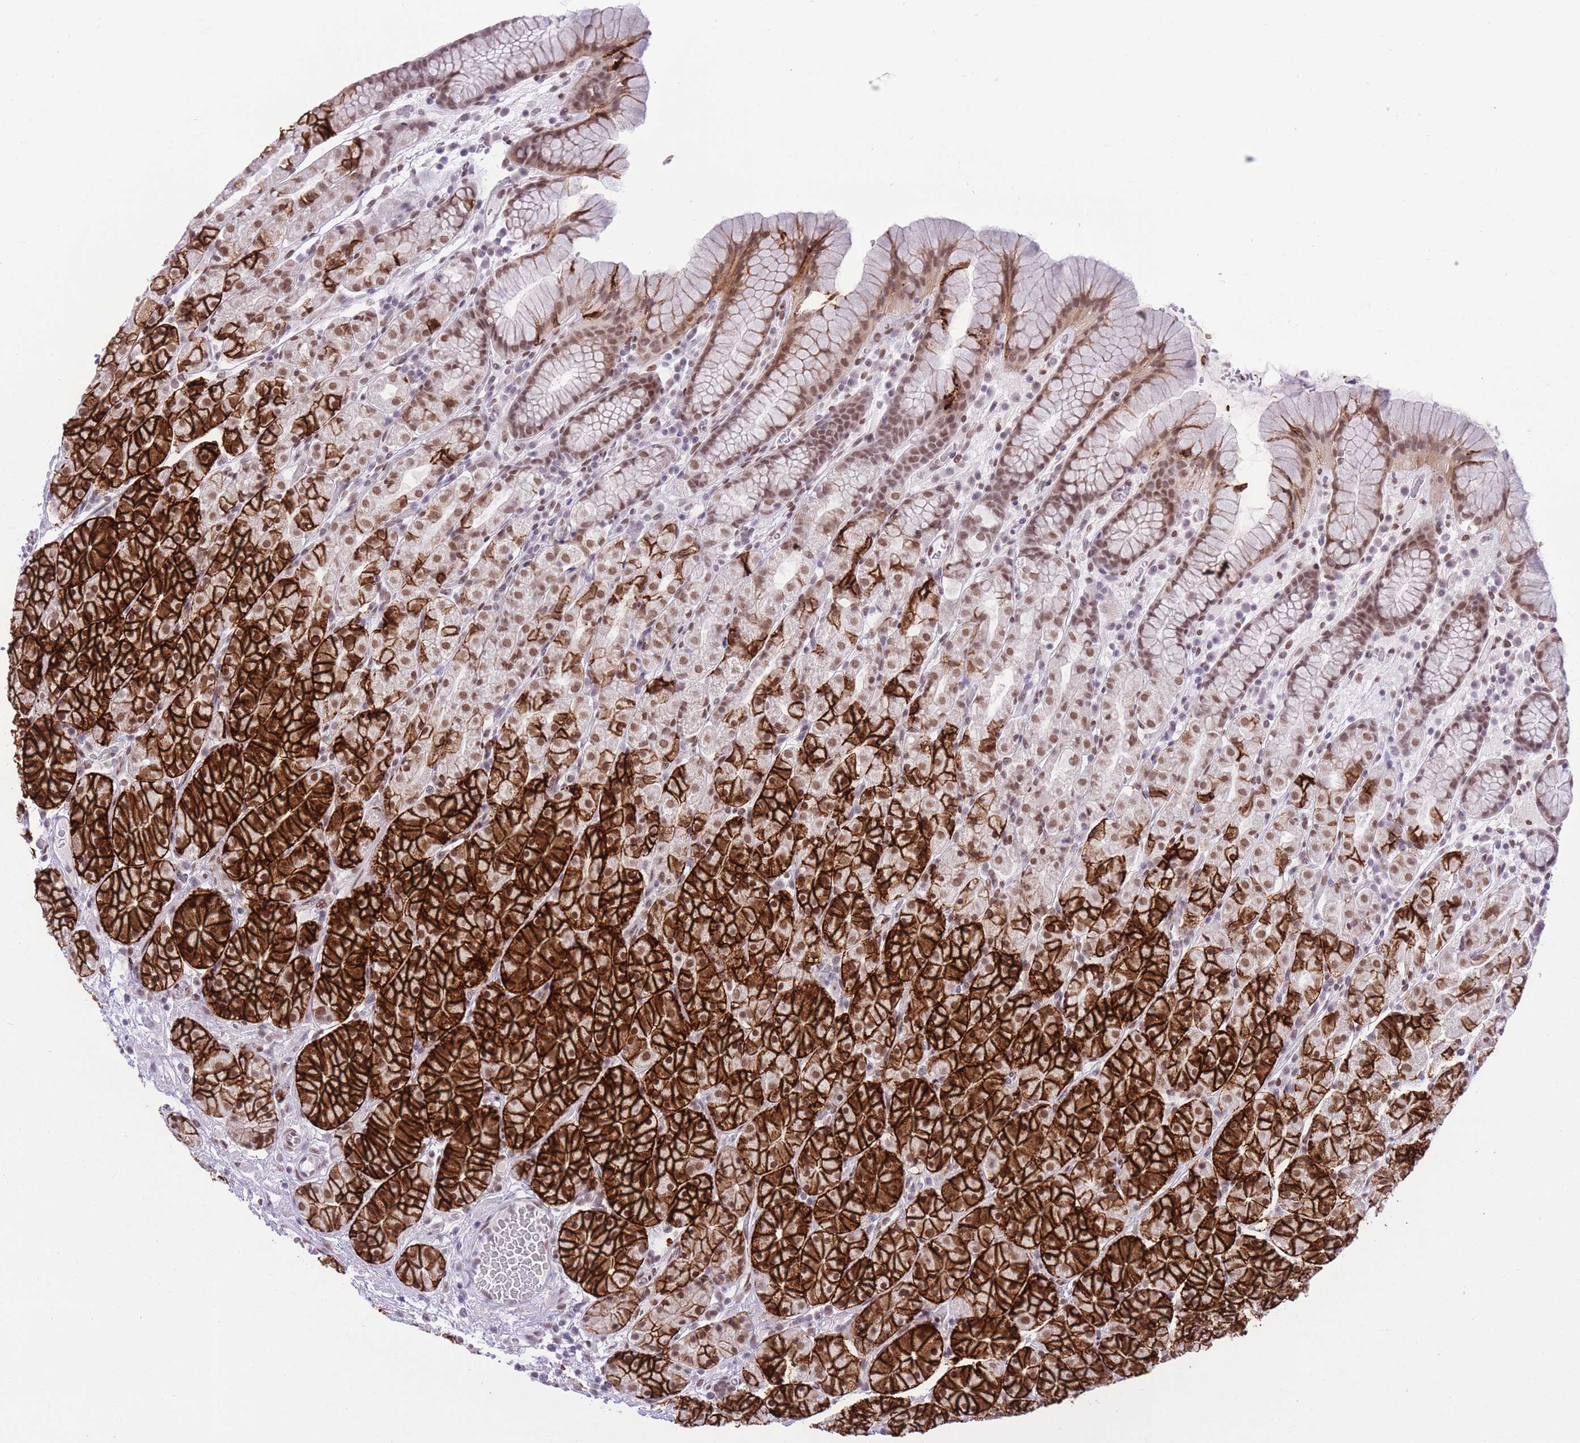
{"staining": {"intensity": "strong", "quantity": ">75%", "location": "cytoplasmic/membranous,nuclear"}, "tissue": "stomach", "cell_type": "Glandular cells", "image_type": "normal", "snomed": [{"axis": "morphology", "description": "Normal tissue, NOS"}, {"axis": "topography", "description": "Stomach, upper"}, {"axis": "topography", "description": "Stomach"}], "caption": "The image displays immunohistochemical staining of unremarkable stomach. There is strong cytoplasmic/membranous,nuclear expression is identified in about >75% of glandular cells. (brown staining indicates protein expression, while blue staining denotes nuclei).", "gene": "ZBED5", "patient": {"sex": "male", "age": 62}}